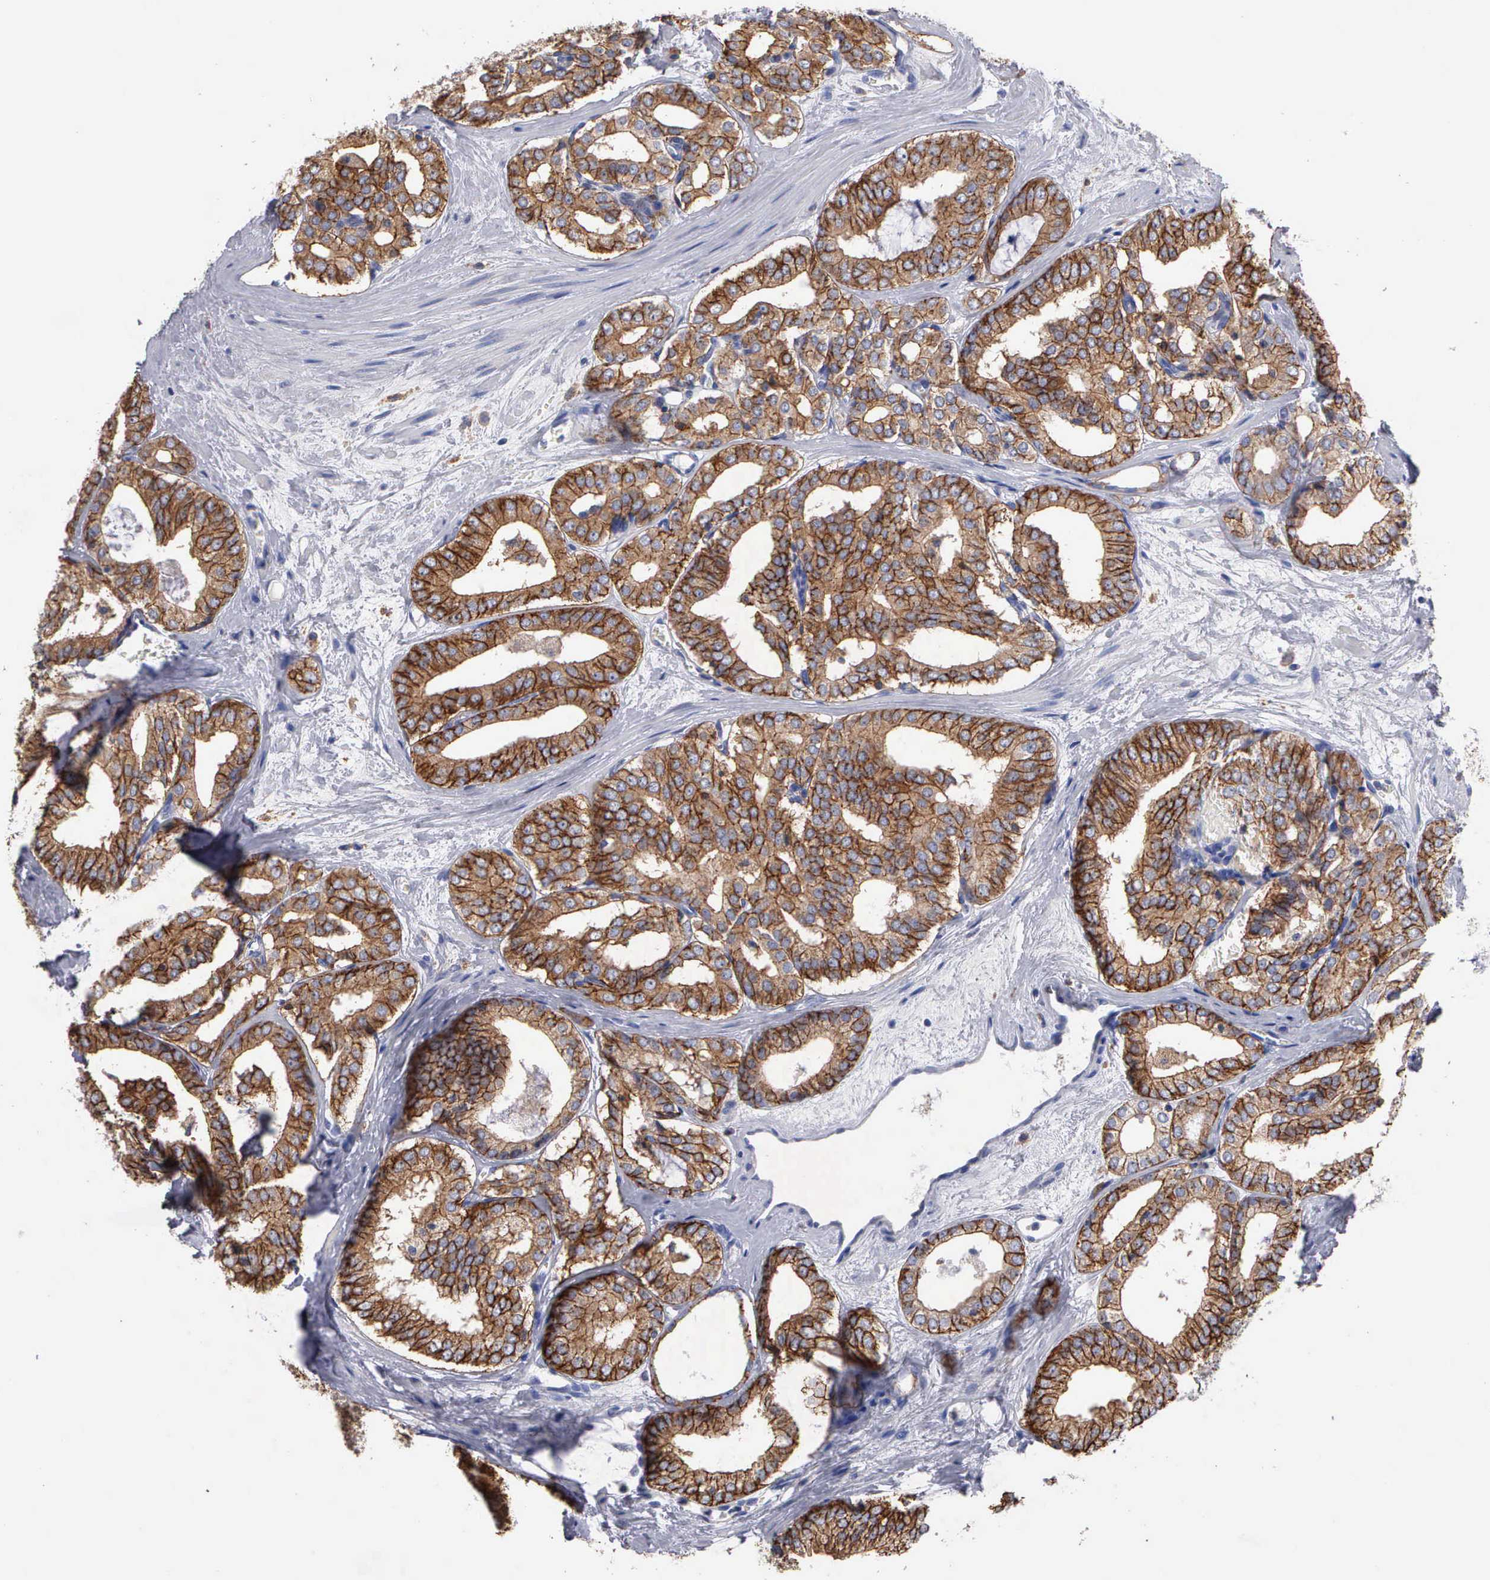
{"staining": {"intensity": "strong", "quantity": ">75%", "location": "cytoplasmic/membranous"}, "tissue": "prostate cancer", "cell_type": "Tumor cells", "image_type": "cancer", "snomed": [{"axis": "morphology", "description": "Adenocarcinoma, Medium grade"}, {"axis": "topography", "description": "Prostate"}], "caption": "Prostate cancer stained for a protein (brown) reveals strong cytoplasmic/membranous positive expression in approximately >75% of tumor cells.", "gene": "PTGS2", "patient": {"sex": "male", "age": 79}}